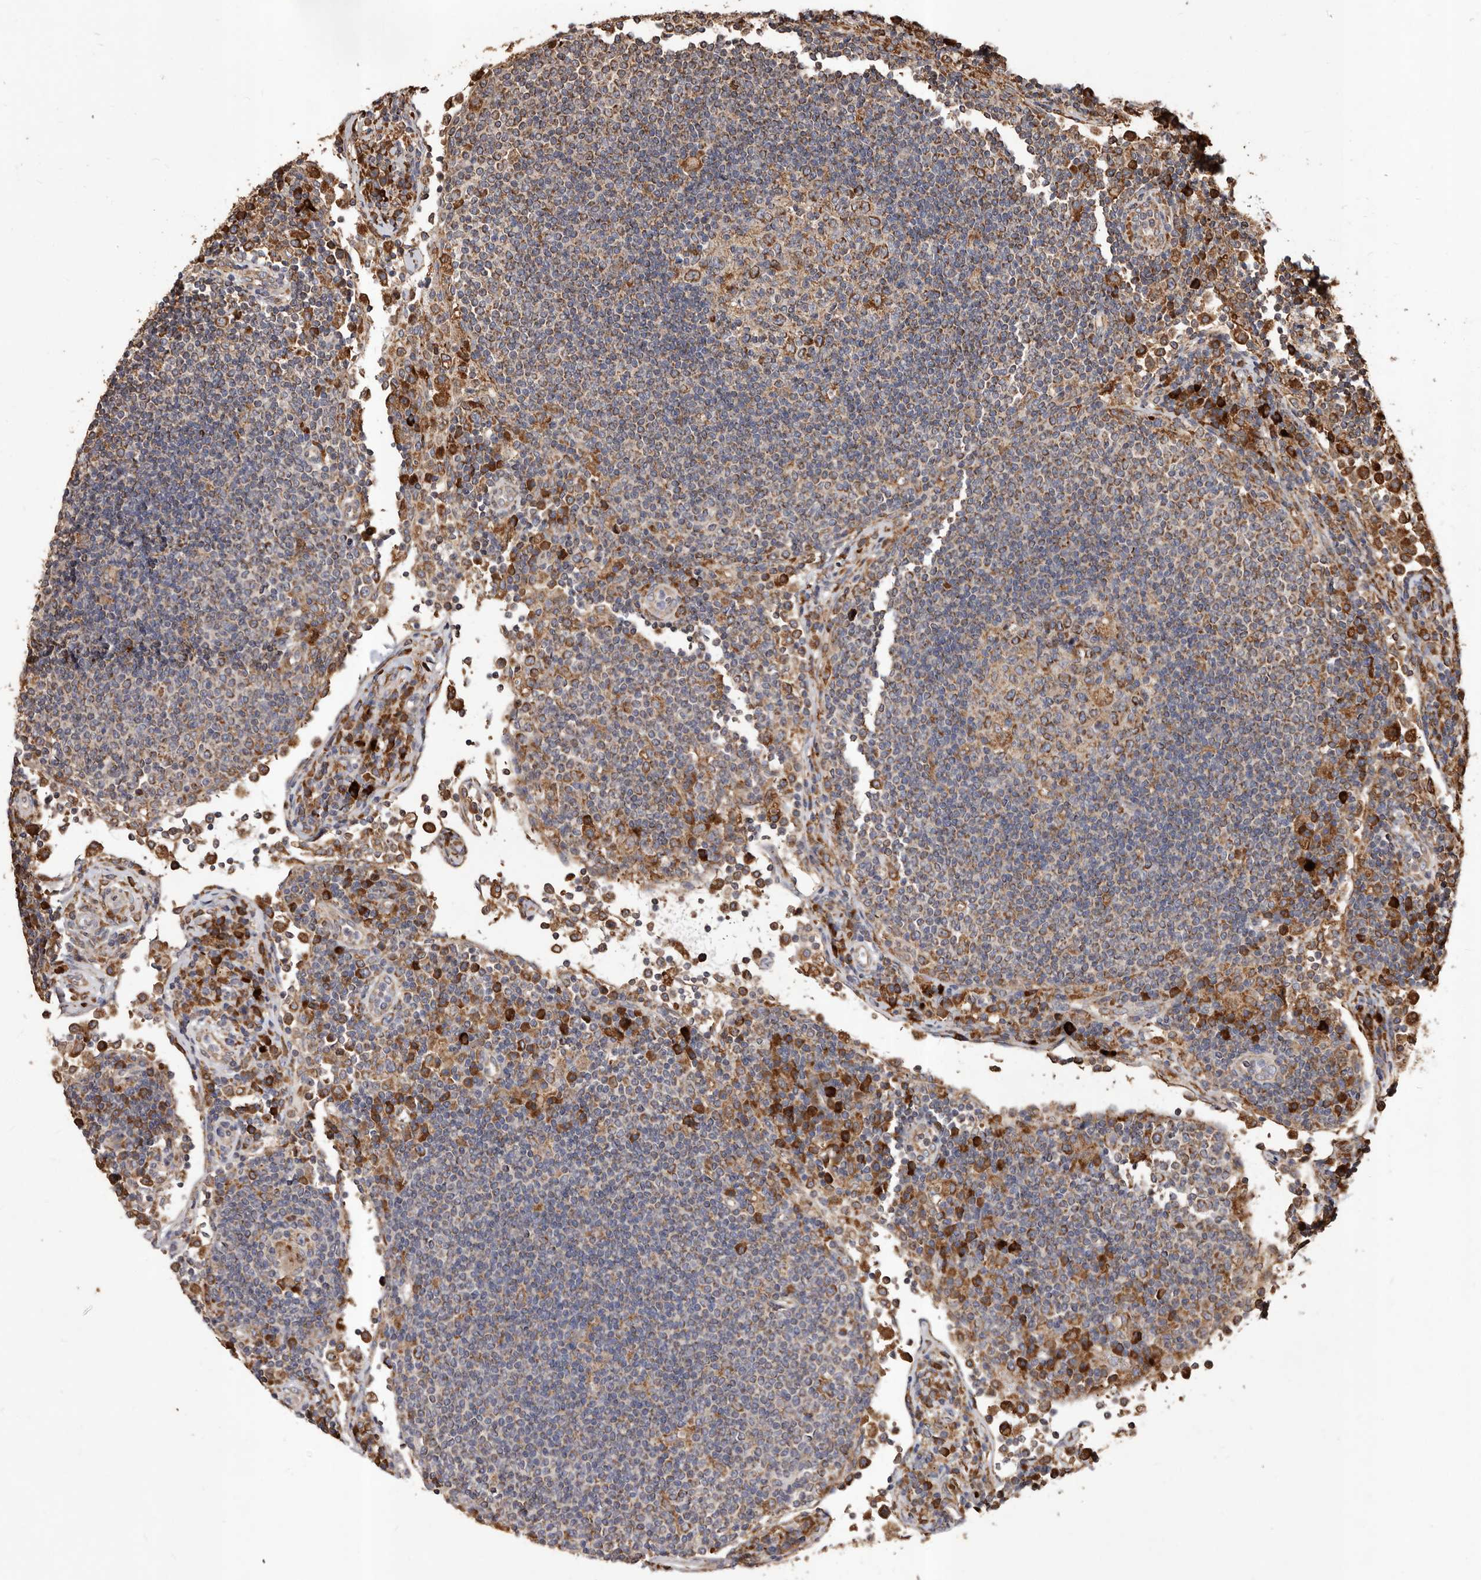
{"staining": {"intensity": "moderate", "quantity": "25%-75%", "location": "cytoplasmic/membranous"}, "tissue": "lymph node", "cell_type": "Germinal center cells", "image_type": "normal", "snomed": [{"axis": "morphology", "description": "Normal tissue, NOS"}, {"axis": "topography", "description": "Lymph node"}], "caption": "This is a histology image of immunohistochemistry (IHC) staining of normal lymph node, which shows moderate positivity in the cytoplasmic/membranous of germinal center cells.", "gene": "STEAP2", "patient": {"sex": "female", "age": 53}}